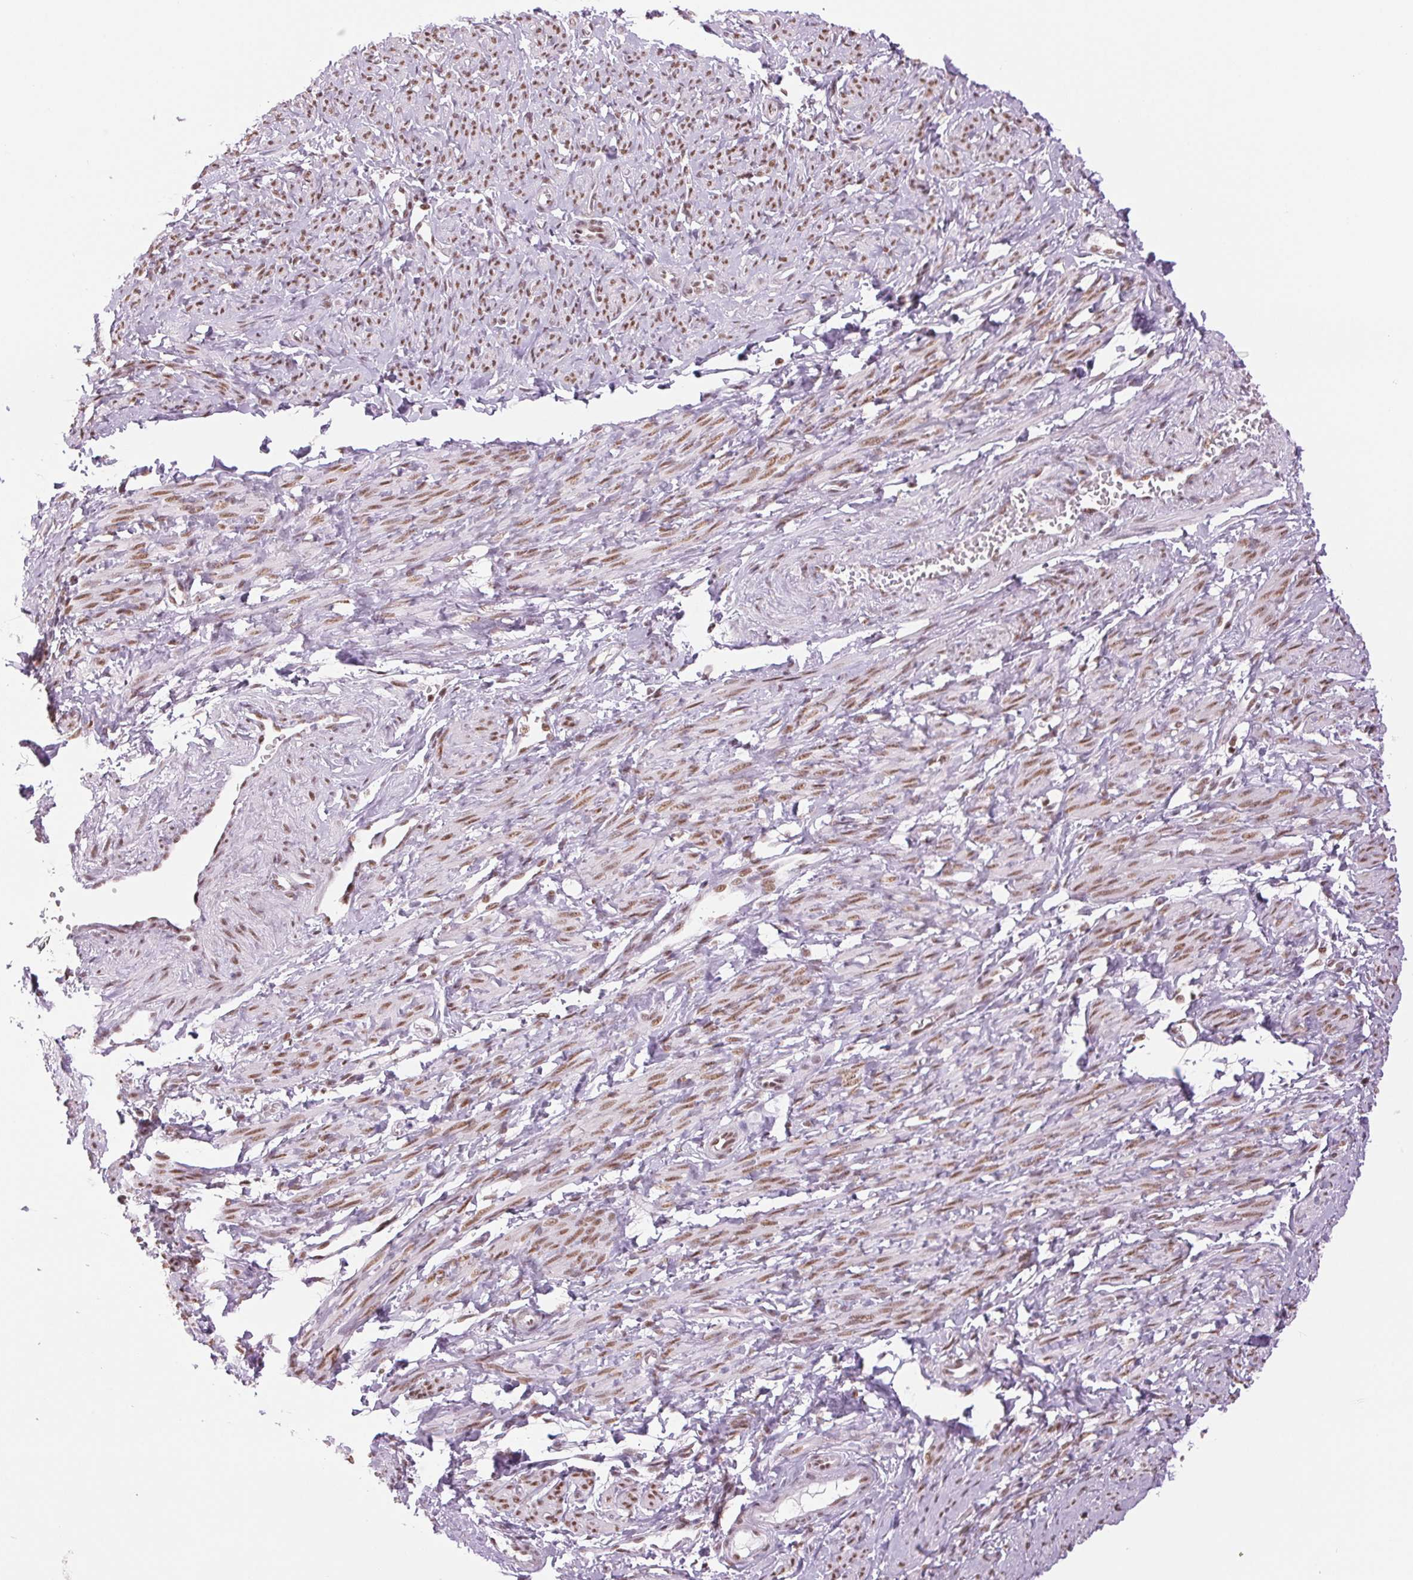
{"staining": {"intensity": "moderate", "quantity": ">75%", "location": "nuclear"}, "tissue": "smooth muscle", "cell_type": "Smooth muscle cells", "image_type": "normal", "snomed": [{"axis": "morphology", "description": "Normal tissue, NOS"}, {"axis": "topography", "description": "Smooth muscle"}], "caption": "Immunohistochemistry micrograph of unremarkable smooth muscle: human smooth muscle stained using IHC shows medium levels of moderate protein expression localized specifically in the nuclear of smooth muscle cells, appearing as a nuclear brown color.", "gene": "ZFR2", "patient": {"sex": "female", "age": 65}}